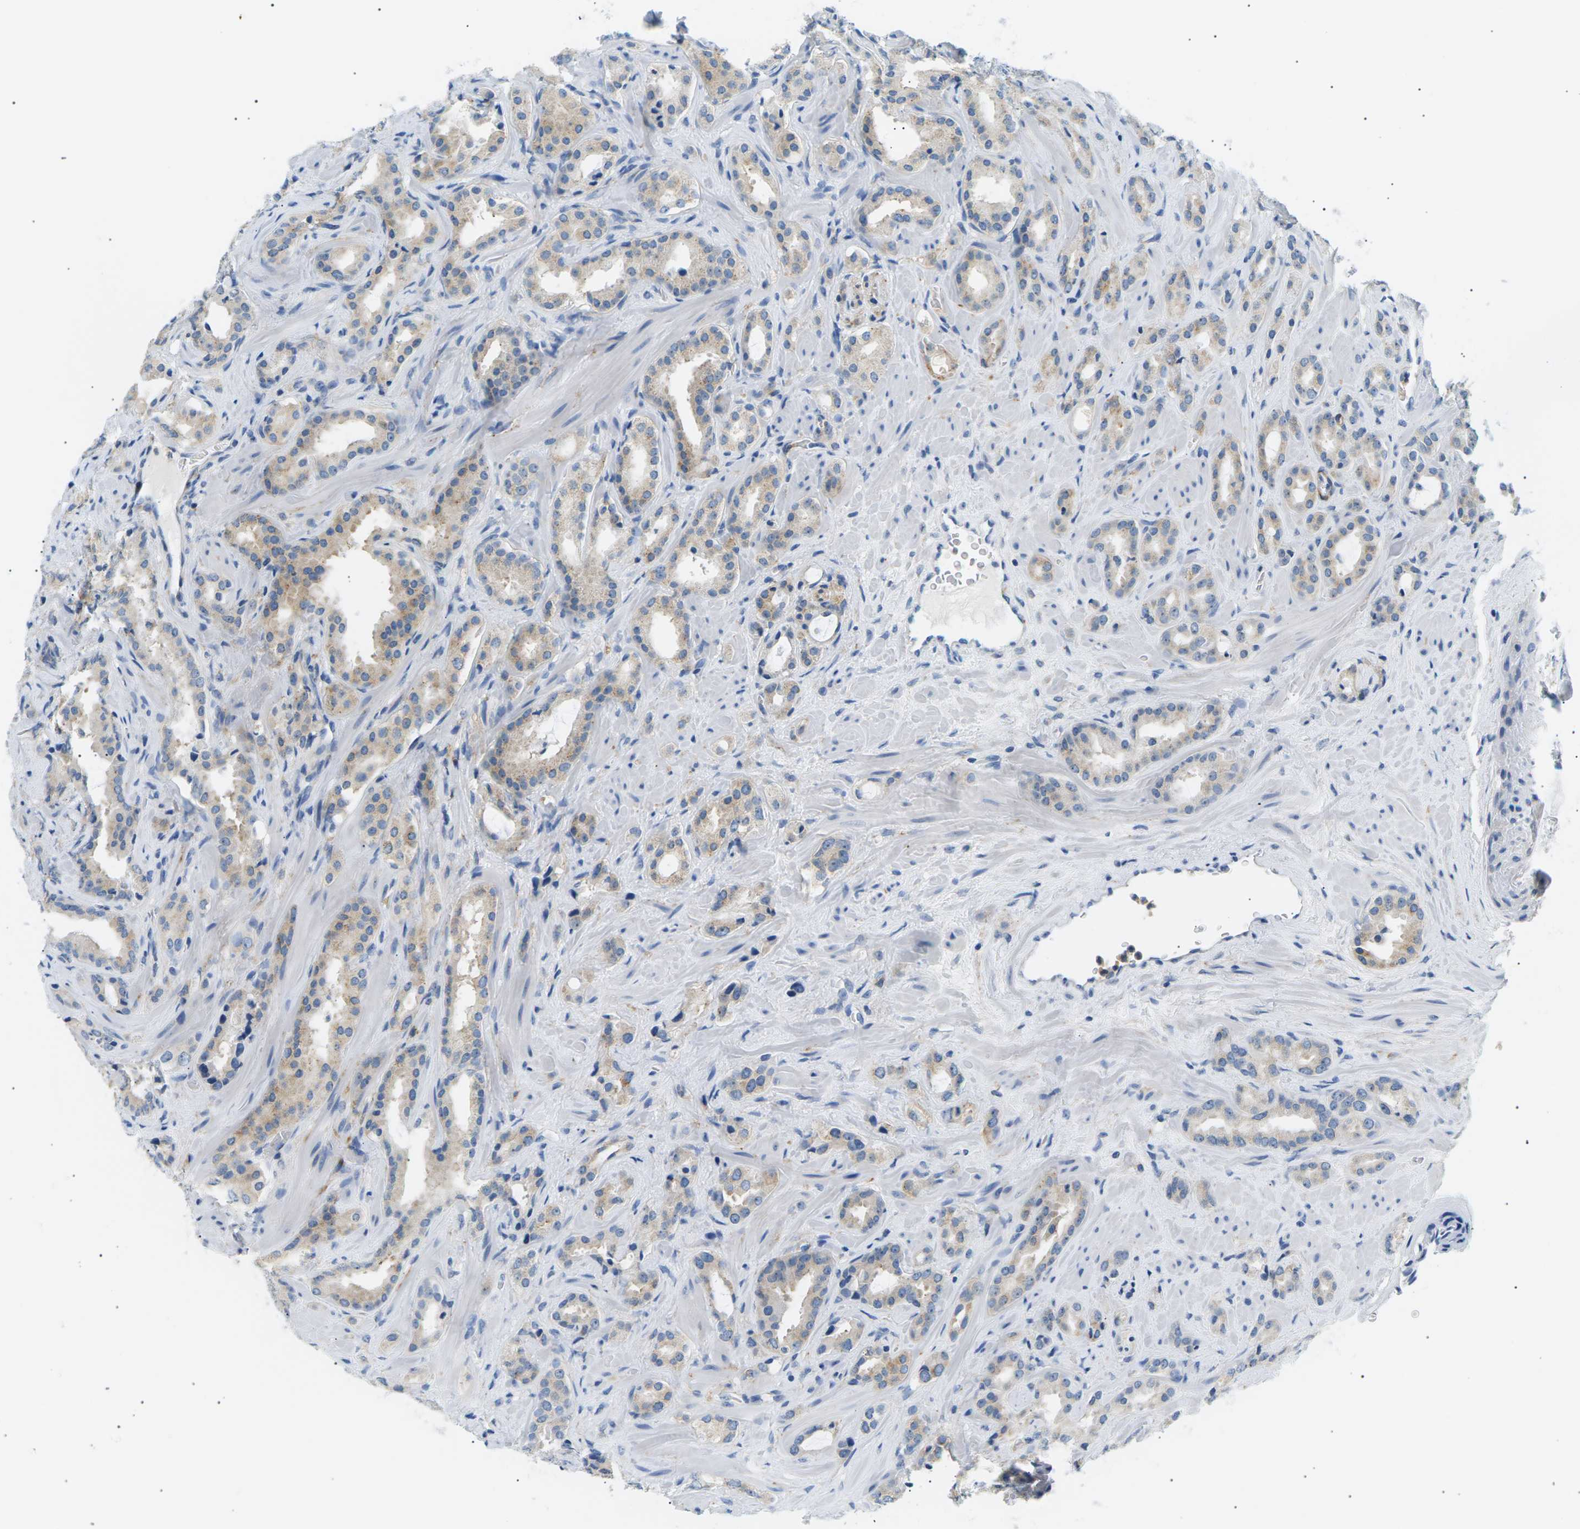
{"staining": {"intensity": "weak", "quantity": ">75%", "location": "cytoplasmic/membranous"}, "tissue": "prostate cancer", "cell_type": "Tumor cells", "image_type": "cancer", "snomed": [{"axis": "morphology", "description": "Adenocarcinoma, High grade"}, {"axis": "topography", "description": "Prostate"}], "caption": "Prostate adenocarcinoma (high-grade) stained with IHC reveals weak cytoplasmic/membranous positivity in about >75% of tumor cells.", "gene": "SEPTIN5", "patient": {"sex": "male", "age": 64}}